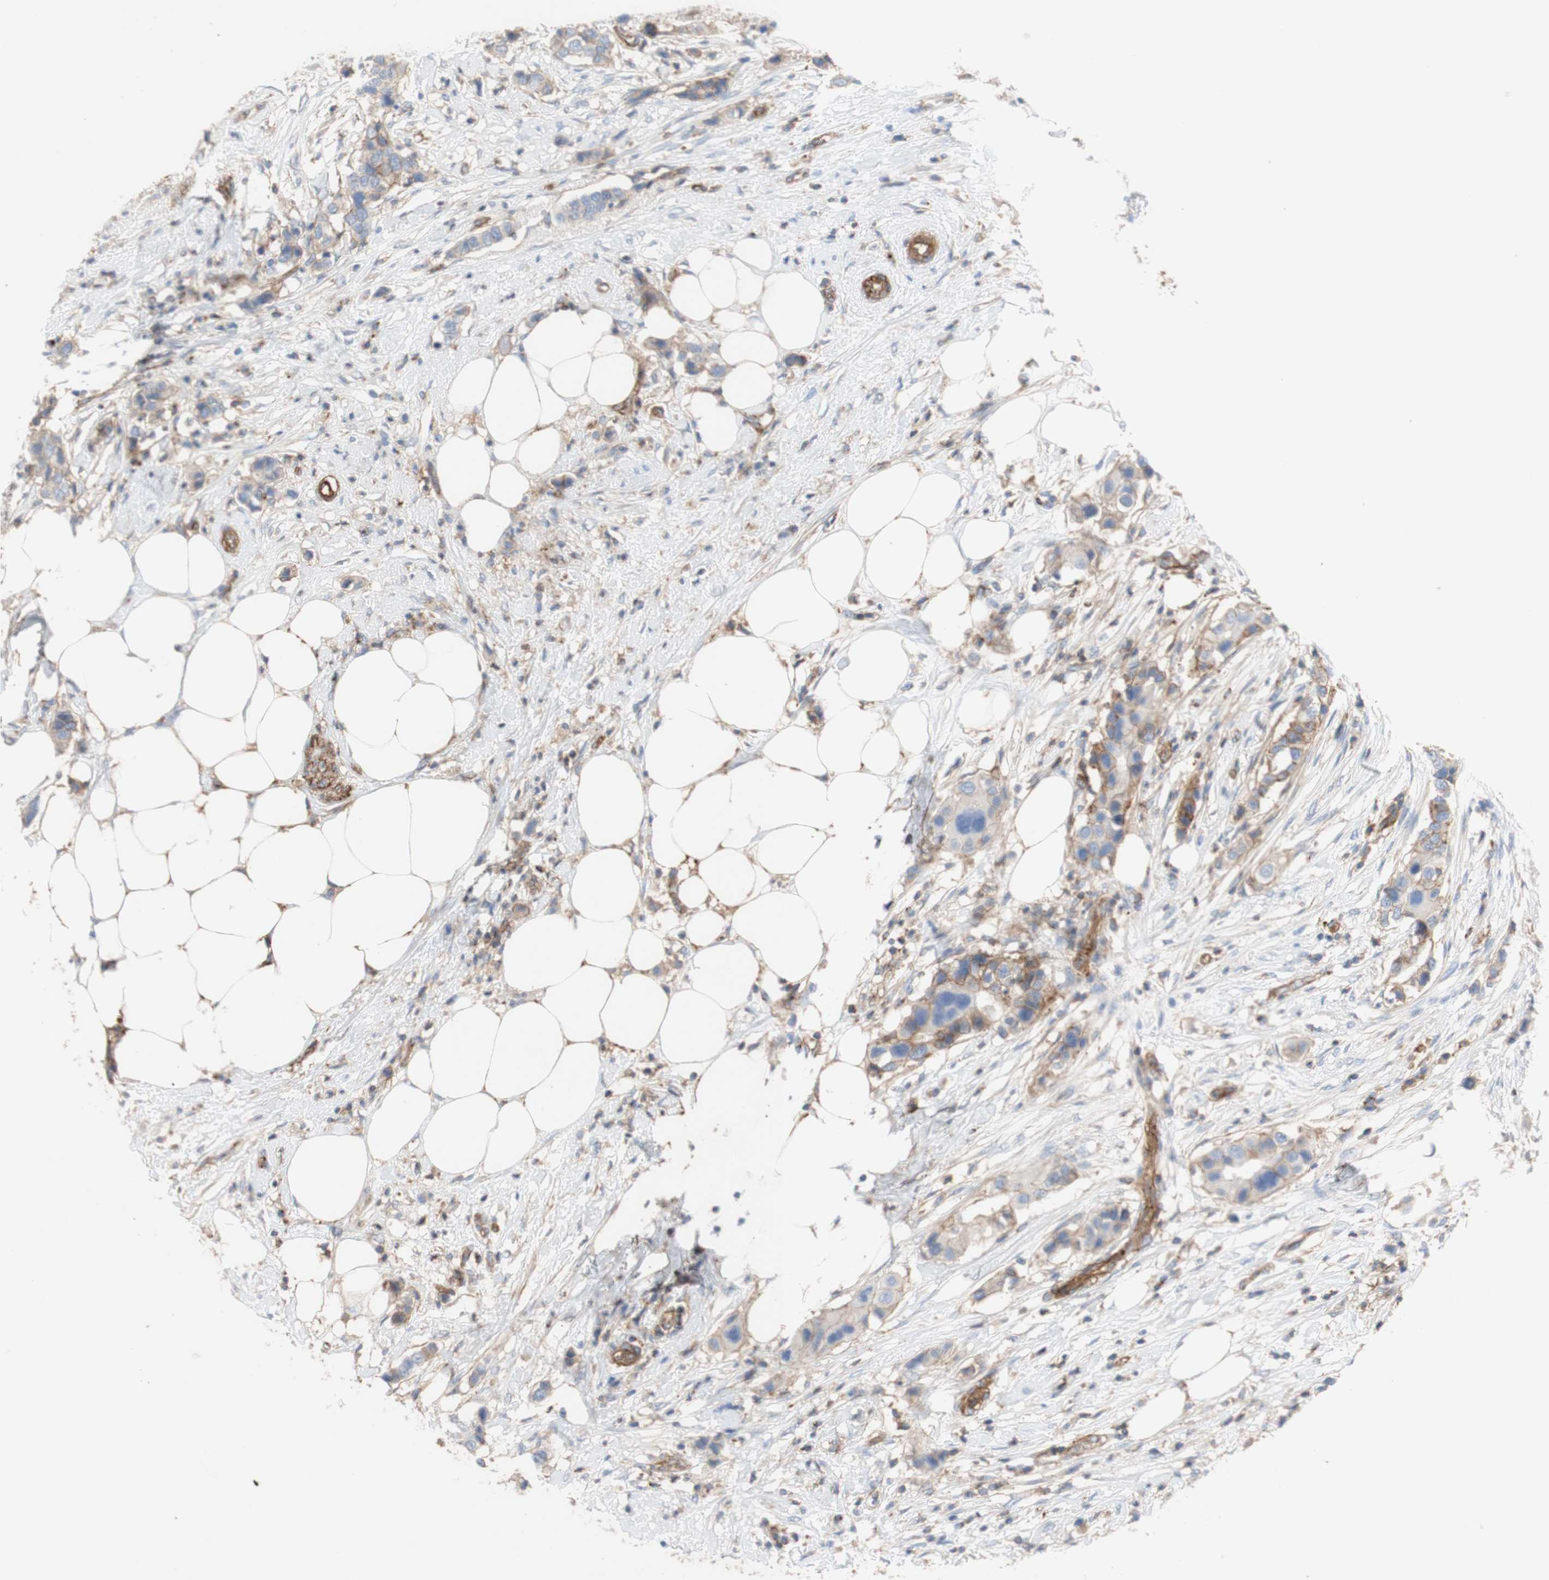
{"staining": {"intensity": "weak", "quantity": ">75%", "location": "cytoplasmic/membranous"}, "tissue": "breast cancer", "cell_type": "Tumor cells", "image_type": "cancer", "snomed": [{"axis": "morphology", "description": "Normal tissue, NOS"}, {"axis": "morphology", "description": "Duct carcinoma"}, {"axis": "topography", "description": "Breast"}], "caption": "This is a micrograph of immunohistochemistry (IHC) staining of breast cancer, which shows weak staining in the cytoplasmic/membranous of tumor cells.", "gene": "ATP2A3", "patient": {"sex": "female", "age": 50}}